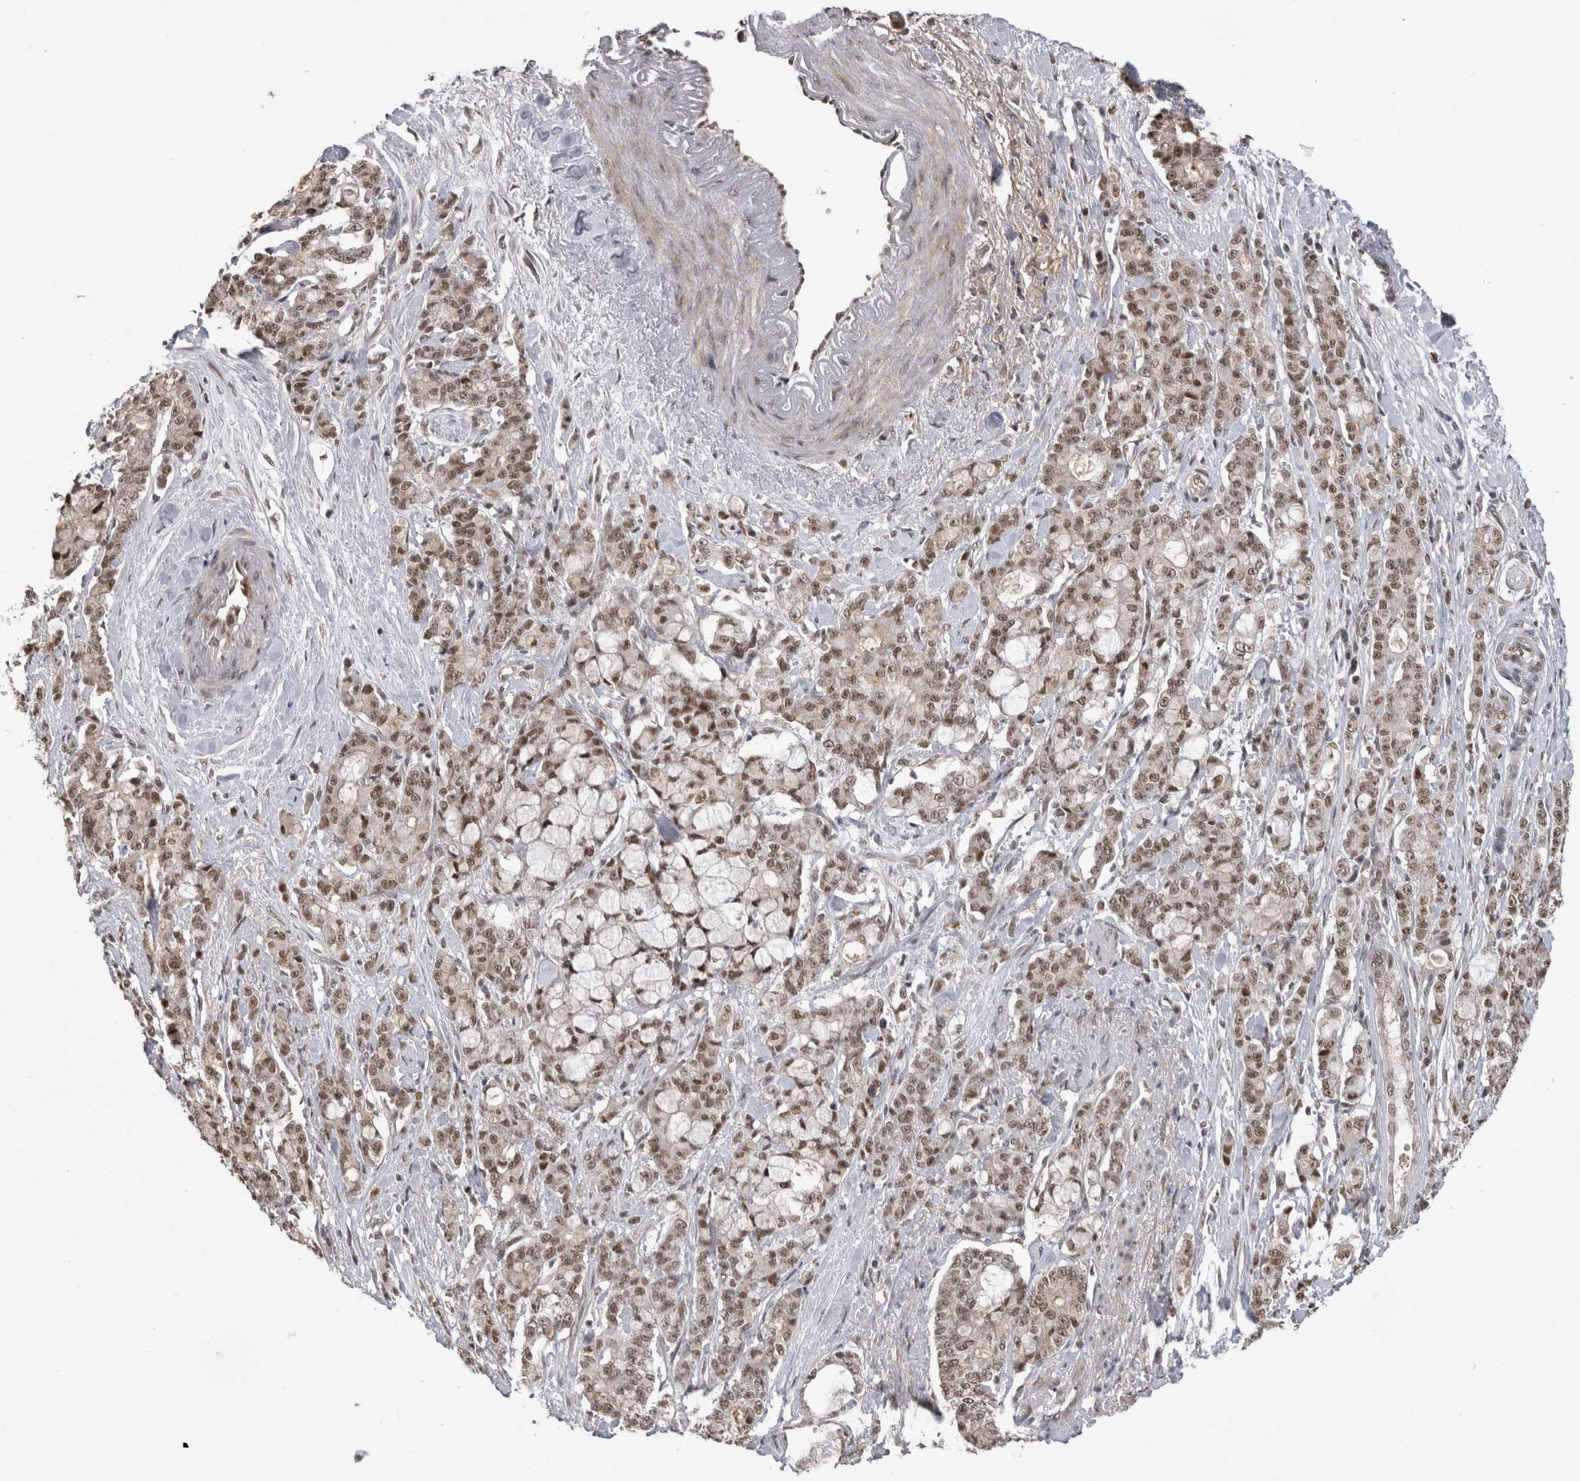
{"staining": {"intensity": "moderate", "quantity": ">75%", "location": "nuclear"}, "tissue": "pancreatic cancer", "cell_type": "Tumor cells", "image_type": "cancer", "snomed": [{"axis": "morphology", "description": "Adenocarcinoma, NOS"}, {"axis": "topography", "description": "Pancreas"}], "caption": "Pancreatic cancer stained with immunohistochemistry (IHC) exhibits moderate nuclear positivity in approximately >75% of tumor cells. Using DAB (brown) and hematoxylin (blue) stains, captured at high magnification using brightfield microscopy.", "gene": "MTBP", "patient": {"sex": "female", "age": 73}}